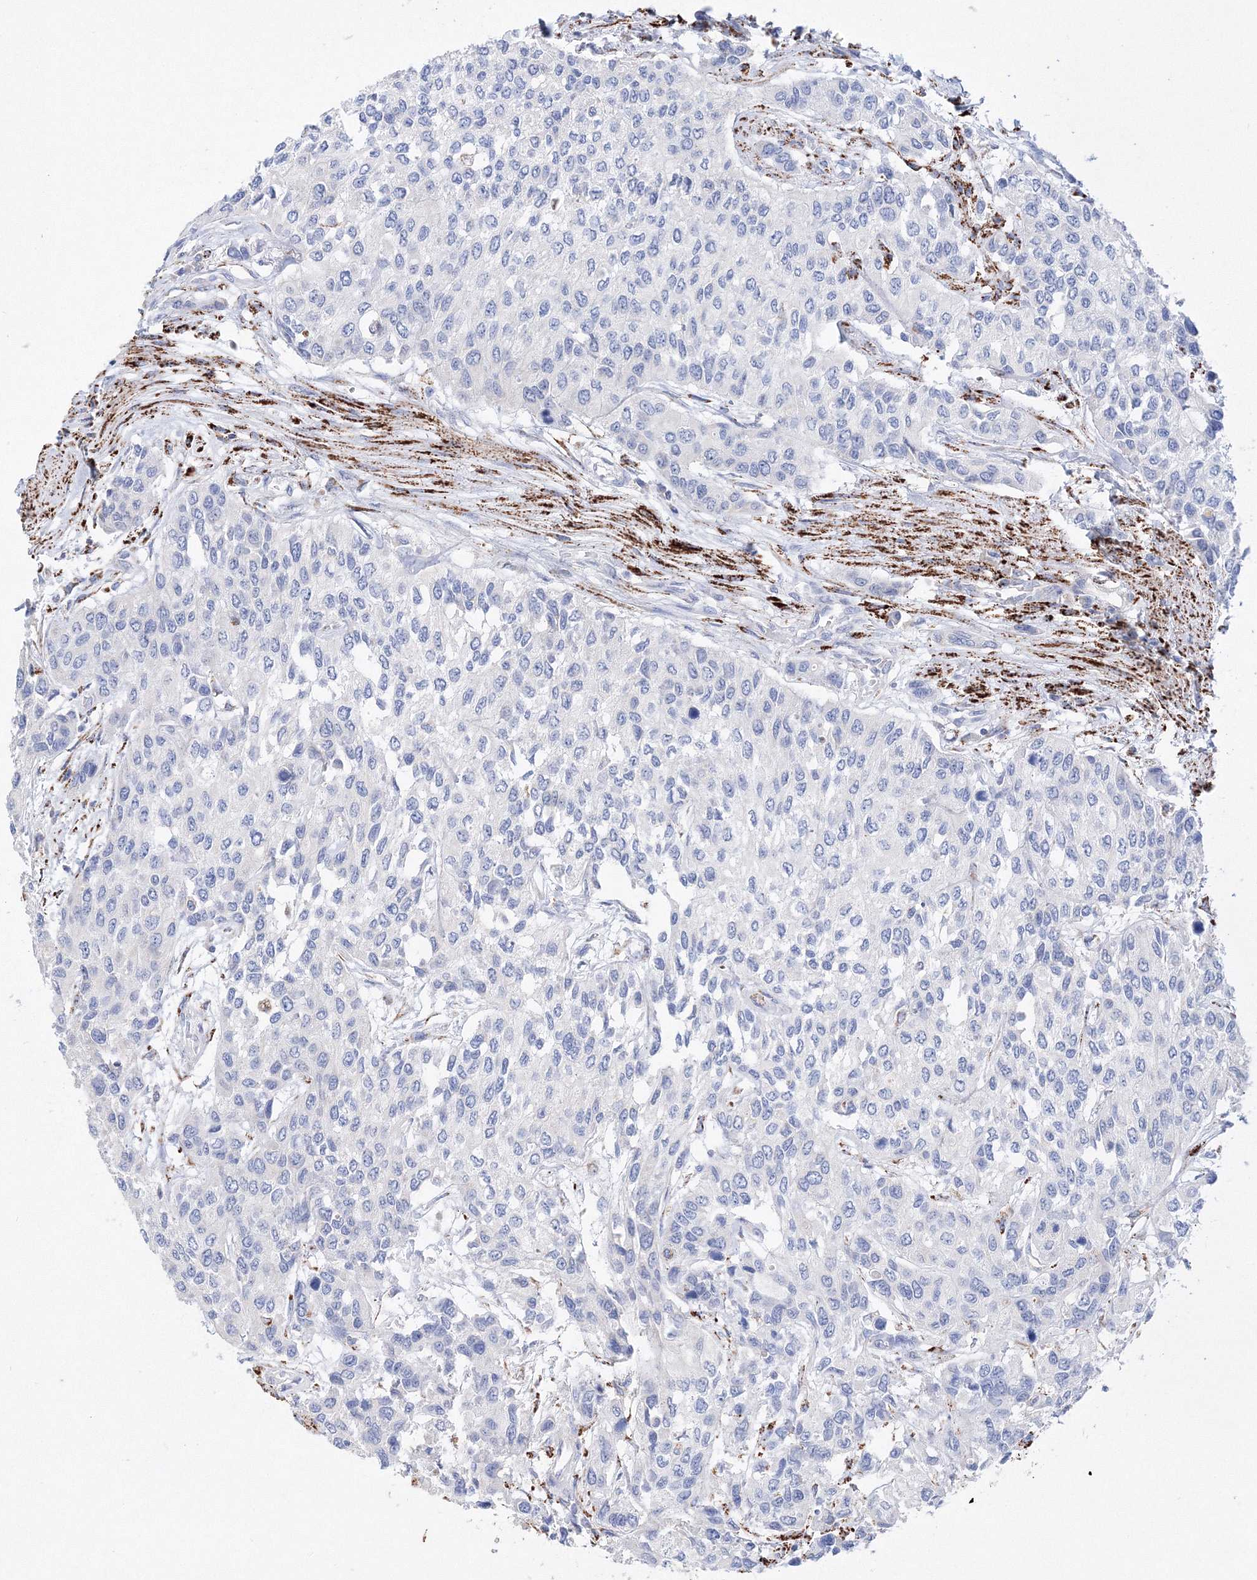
{"staining": {"intensity": "negative", "quantity": "none", "location": "none"}, "tissue": "urothelial cancer", "cell_type": "Tumor cells", "image_type": "cancer", "snomed": [{"axis": "morphology", "description": "Normal tissue, NOS"}, {"axis": "morphology", "description": "Urothelial carcinoma, High grade"}, {"axis": "topography", "description": "Vascular tissue"}, {"axis": "topography", "description": "Urinary bladder"}], "caption": "IHC micrograph of human urothelial cancer stained for a protein (brown), which shows no positivity in tumor cells.", "gene": "MERTK", "patient": {"sex": "female", "age": 56}}